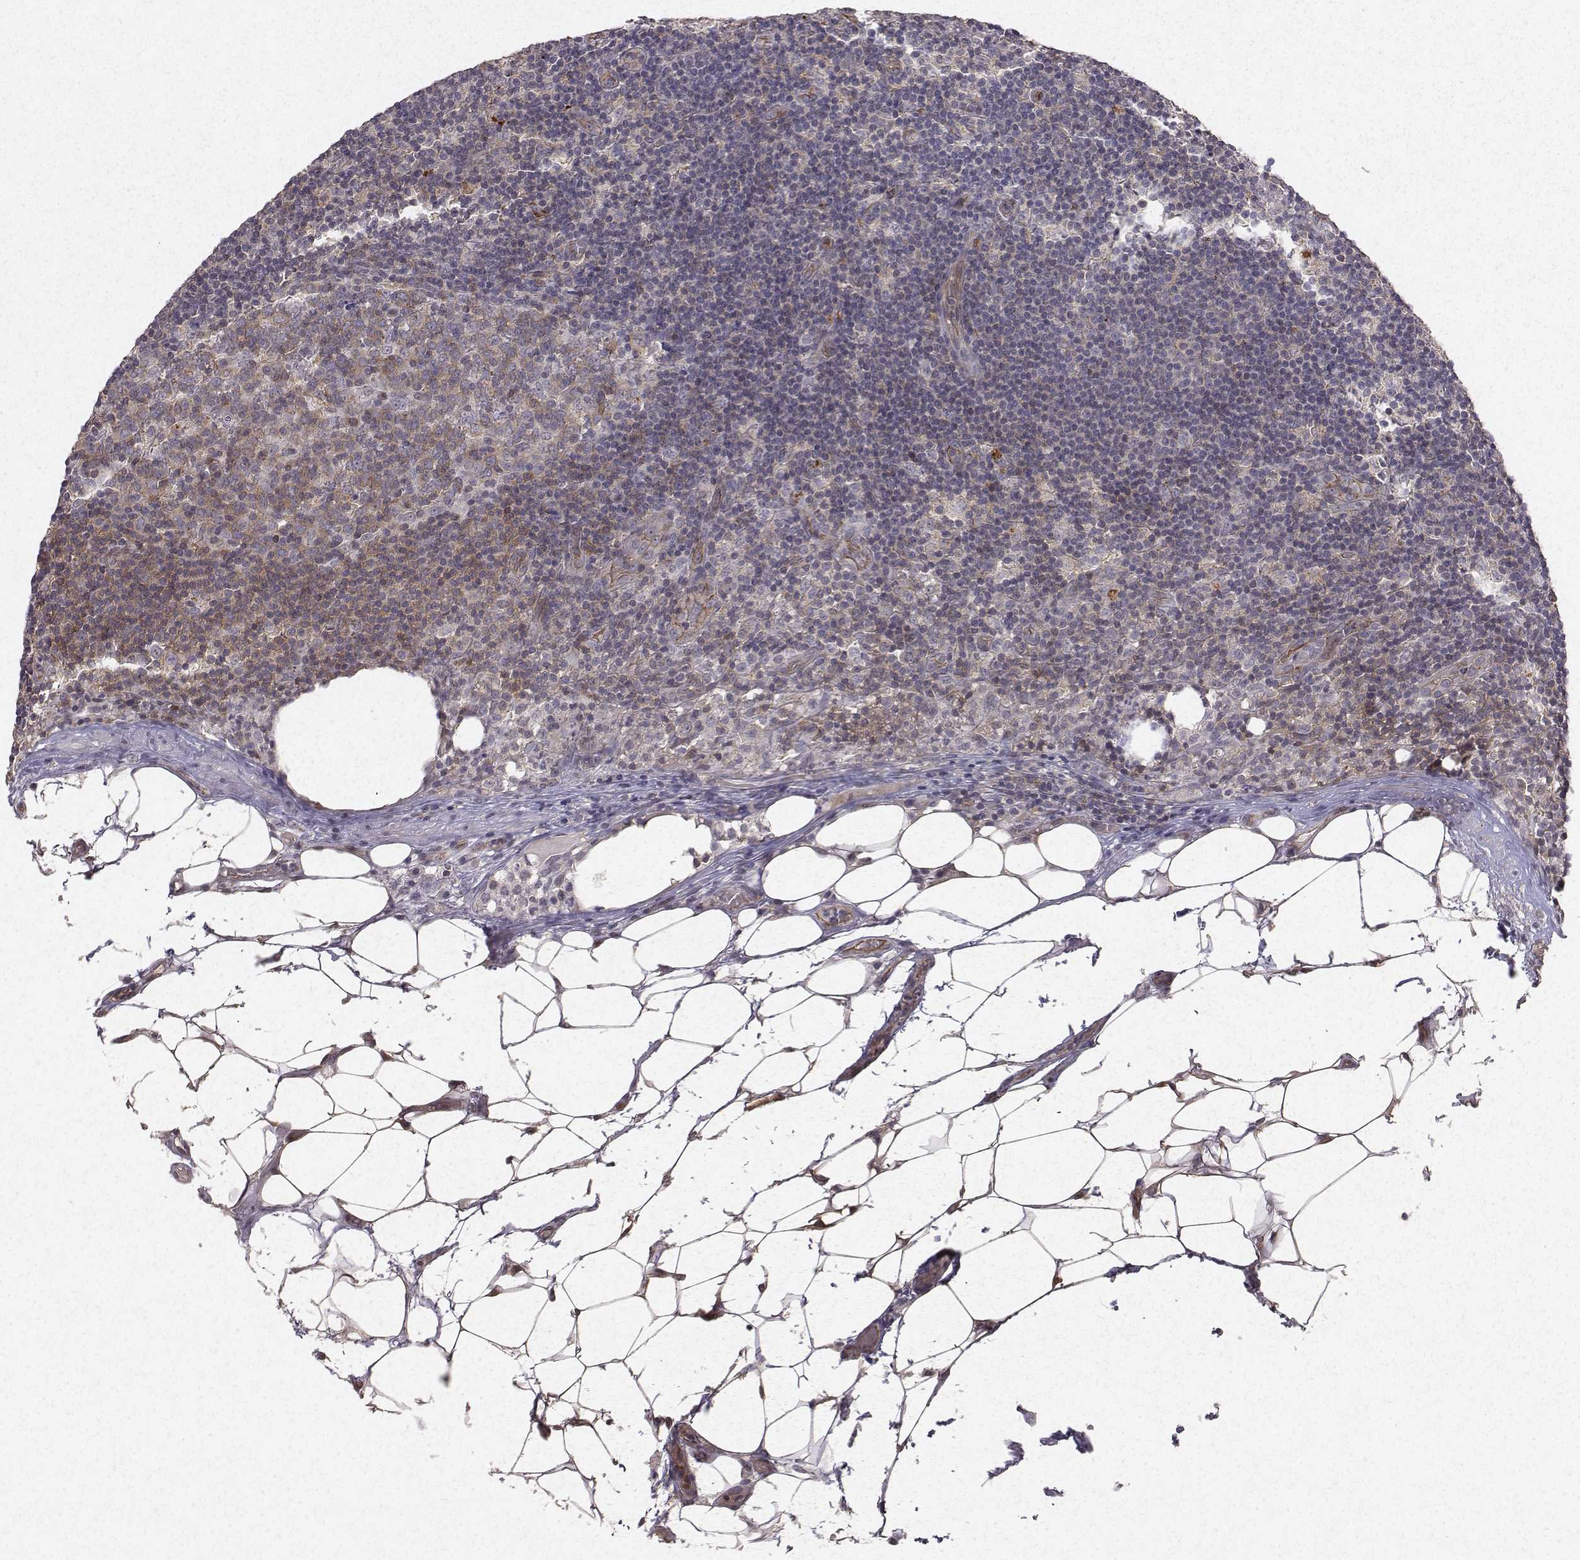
{"staining": {"intensity": "moderate", "quantity": "<25%", "location": "cytoplasmic/membranous"}, "tissue": "lymph node", "cell_type": "Germinal center cells", "image_type": "normal", "snomed": [{"axis": "morphology", "description": "Normal tissue, NOS"}, {"axis": "topography", "description": "Lymph node"}], "caption": "Normal lymph node shows moderate cytoplasmic/membranous expression in about <25% of germinal center cells Using DAB (brown) and hematoxylin (blue) stains, captured at high magnification using brightfield microscopy..", "gene": "PTPRG", "patient": {"sex": "male", "age": 62}}